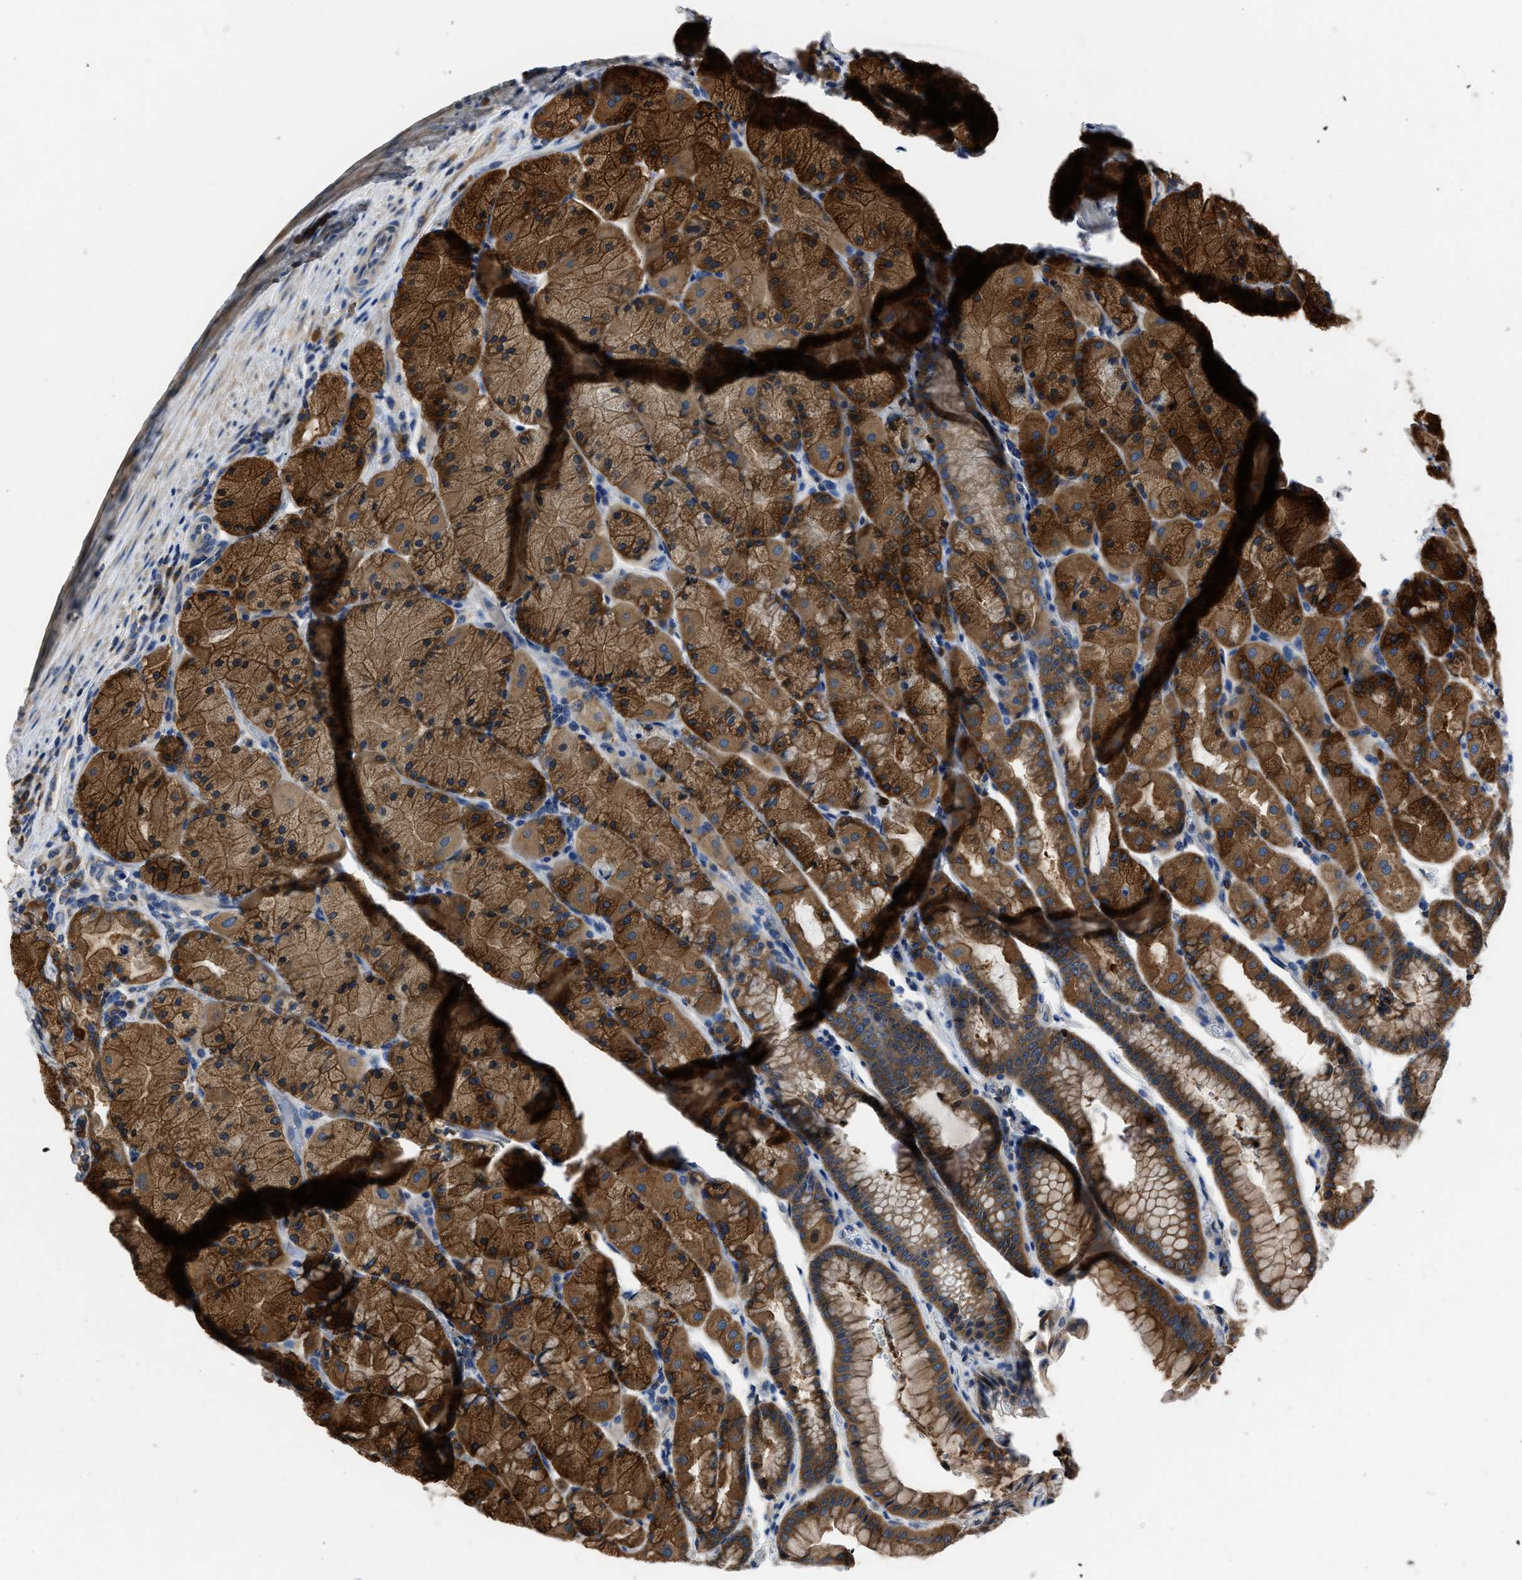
{"staining": {"intensity": "strong", "quantity": ">75%", "location": "cytoplasmic/membranous"}, "tissue": "stomach", "cell_type": "Glandular cells", "image_type": "normal", "snomed": [{"axis": "morphology", "description": "Normal tissue, NOS"}, {"axis": "morphology", "description": "Carcinoid, malignant, NOS"}, {"axis": "topography", "description": "Stomach, upper"}], "caption": "Stomach stained for a protein (brown) shows strong cytoplasmic/membranous positive staining in about >75% of glandular cells.", "gene": "YARS1", "patient": {"sex": "male", "age": 39}}